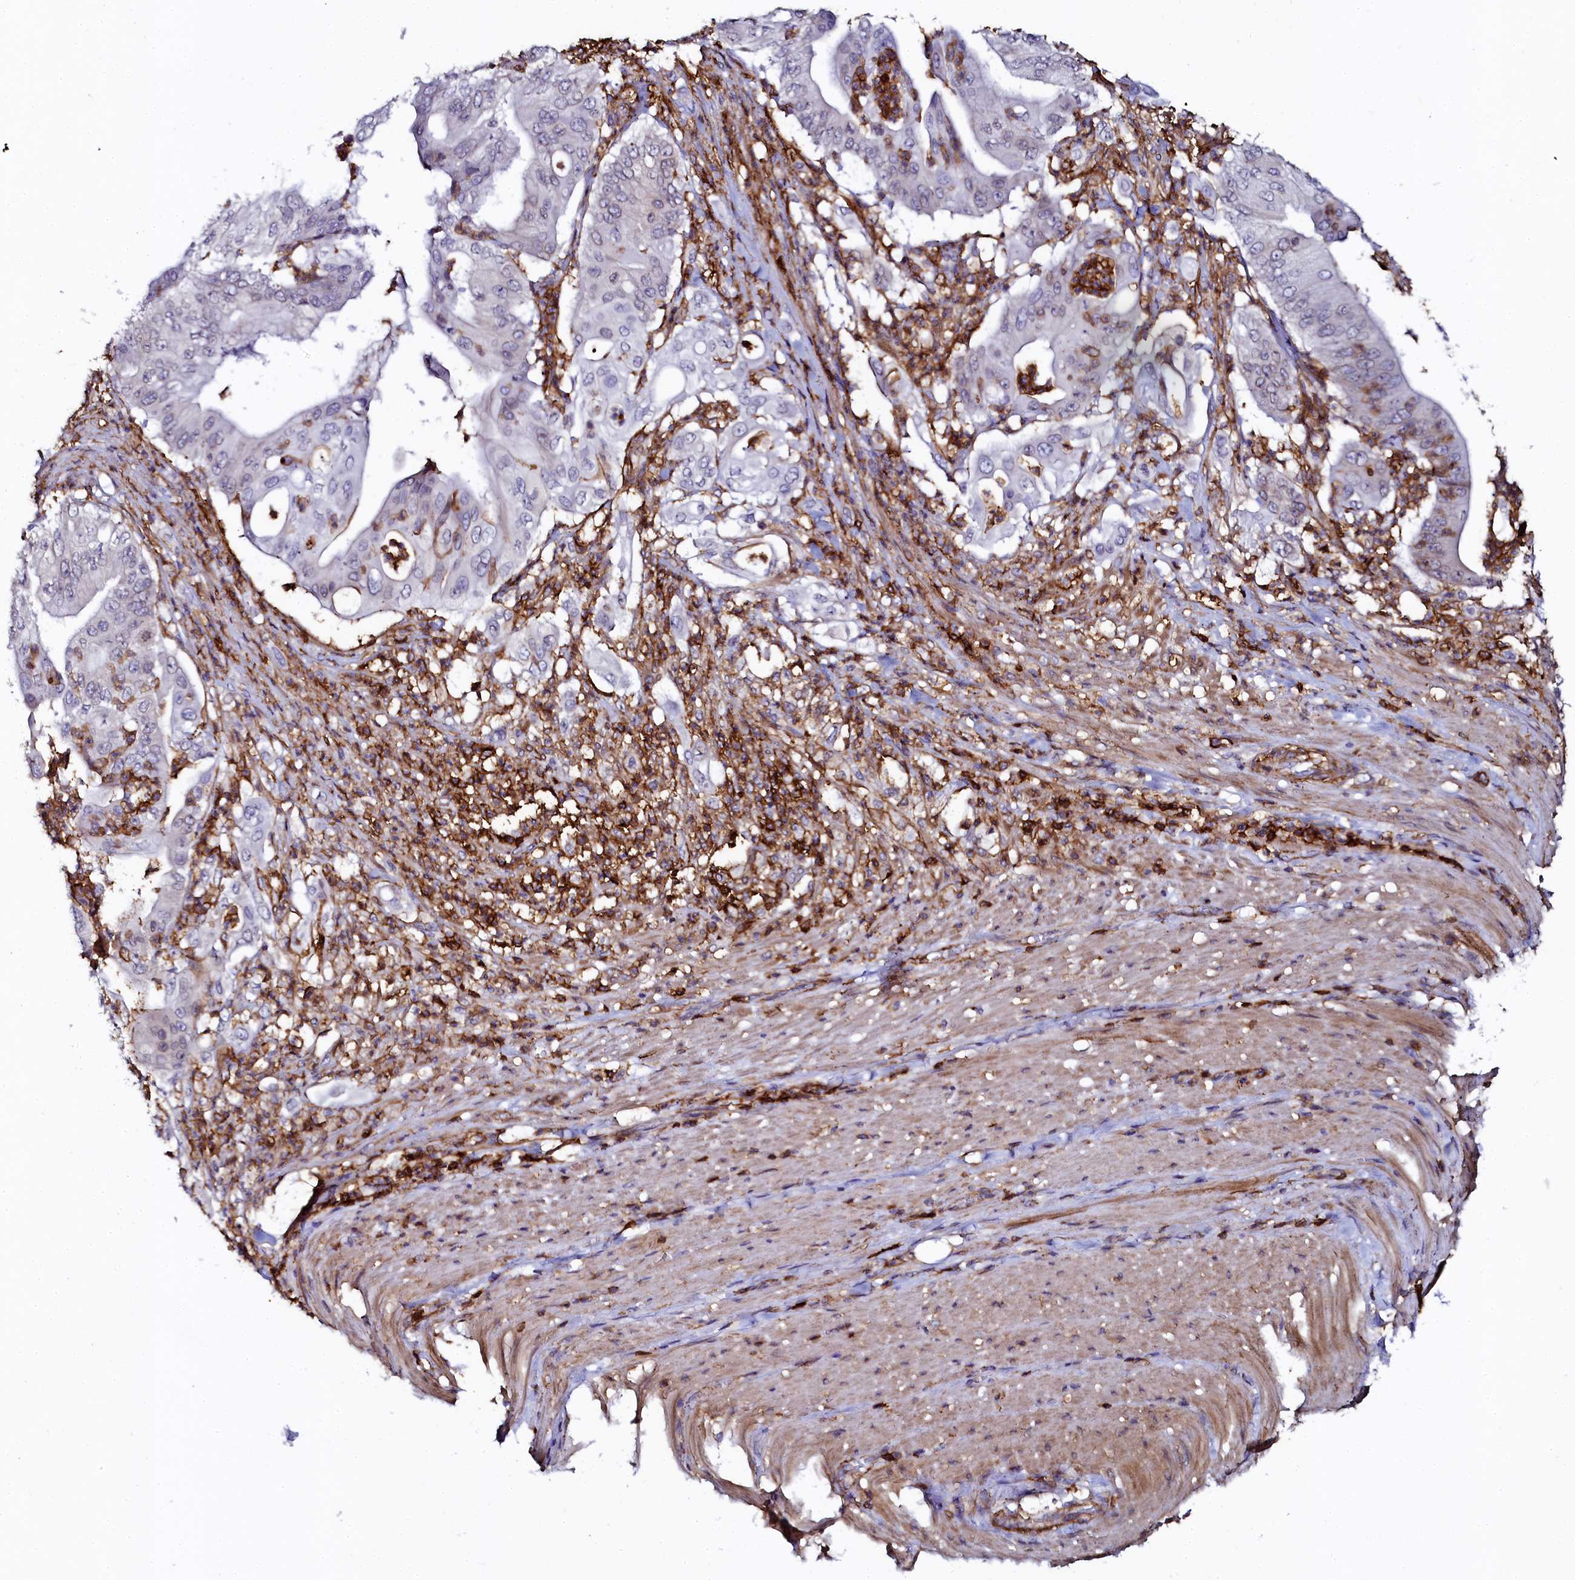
{"staining": {"intensity": "negative", "quantity": "none", "location": "none"}, "tissue": "pancreatic cancer", "cell_type": "Tumor cells", "image_type": "cancer", "snomed": [{"axis": "morphology", "description": "Adenocarcinoma, NOS"}, {"axis": "topography", "description": "Pancreas"}], "caption": "Protein analysis of pancreatic cancer reveals no significant expression in tumor cells.", "gene": "AAAS", "patient": {"sex": "female", "age": 77}}